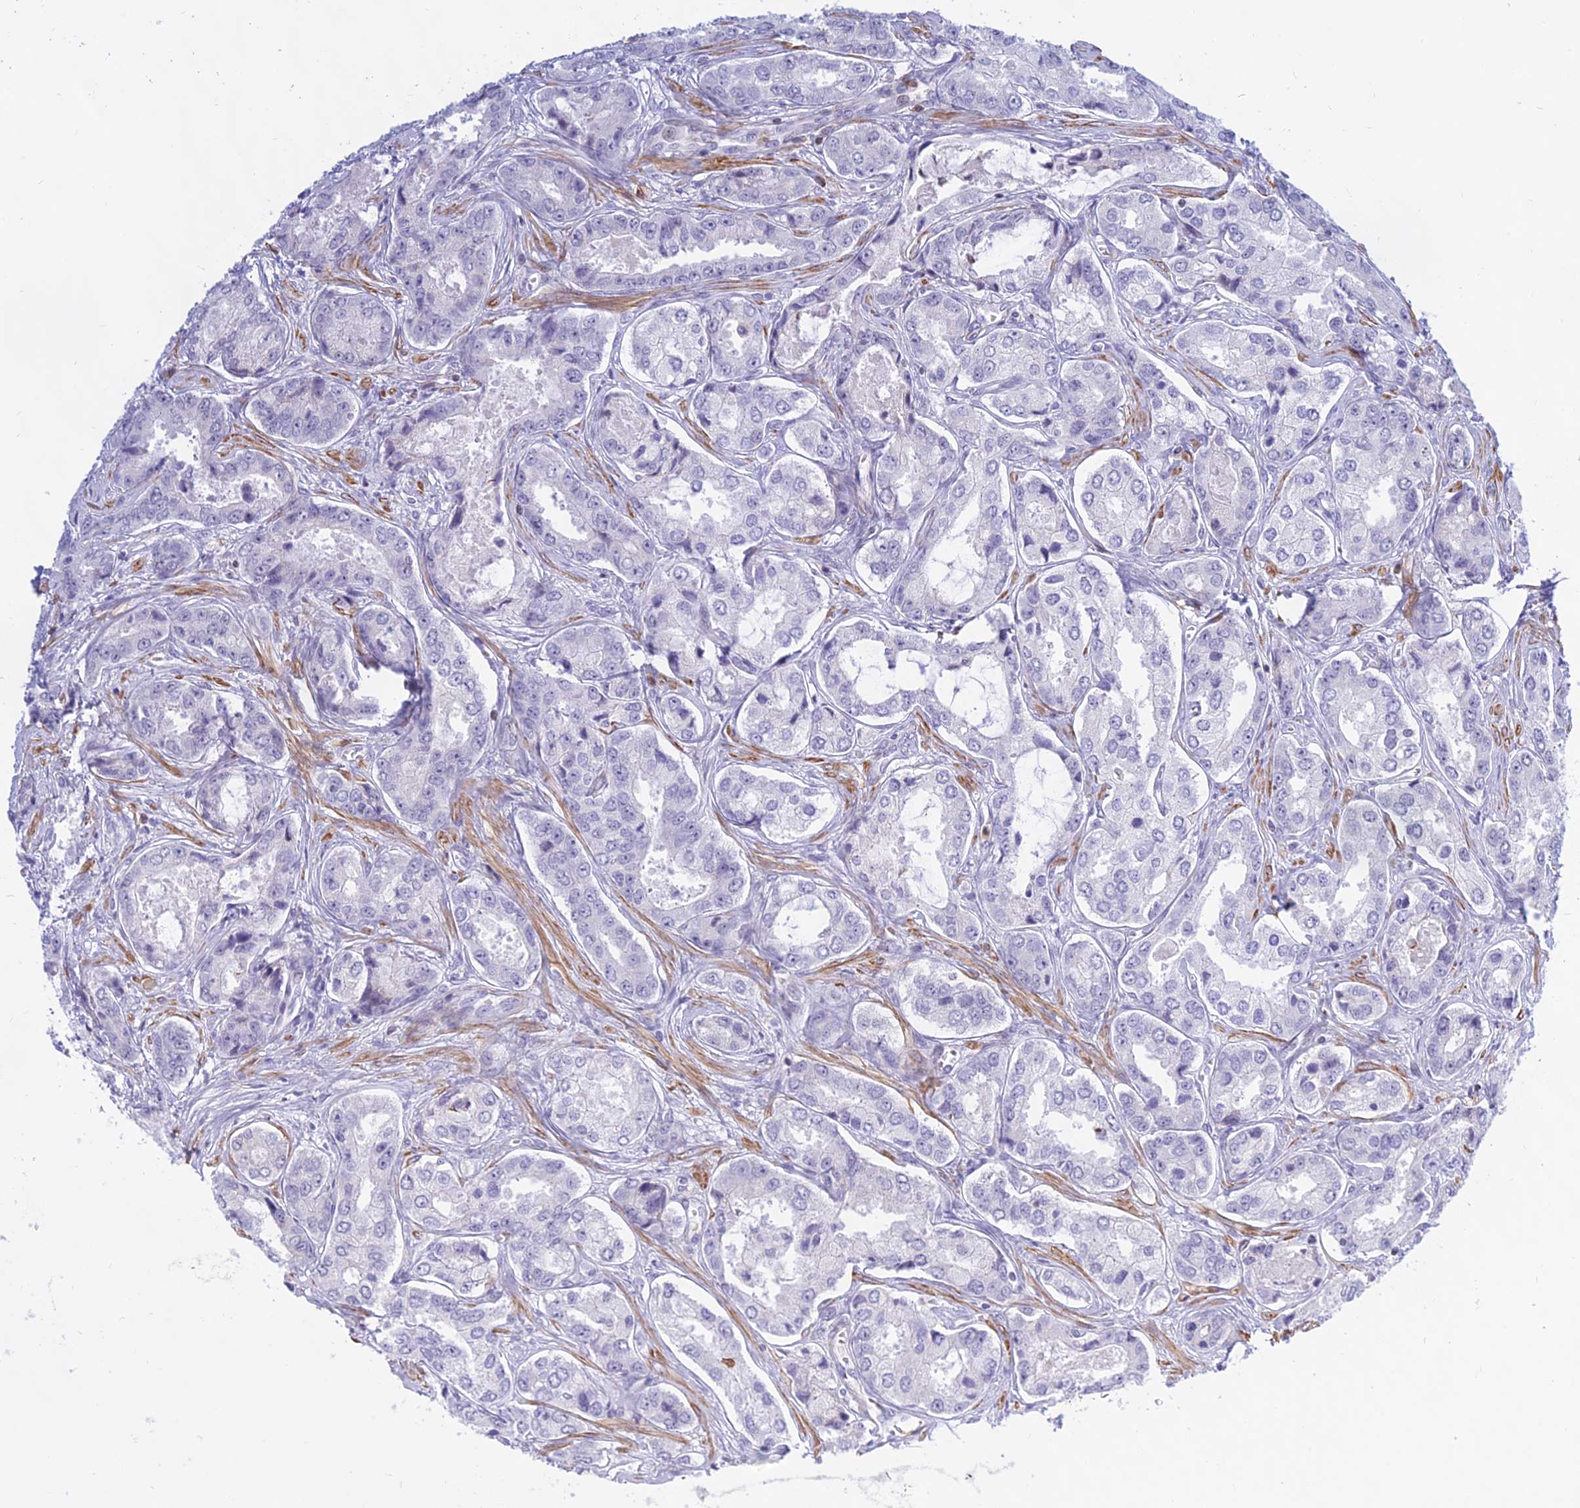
{"staining": {"intensity": "negative", "quantity": "none", "location": "none"}, "tissue": "prostate cancer", "cell_type": "Tumor cells", "image_type": "cancer", "snomed": [{"axis": "morphology", "description": "Adenocarcinoma, Low grade"}, {"axis": "topography", "description": "Prostate"}], "caption": "DAB (3,3'-diaminobenzidine) immunohistochemical staining of prostate cancer reveals no significant positivity in tumor cells.", "gene": "KRR1", "patient": {"sex": "male", "age": 68}}